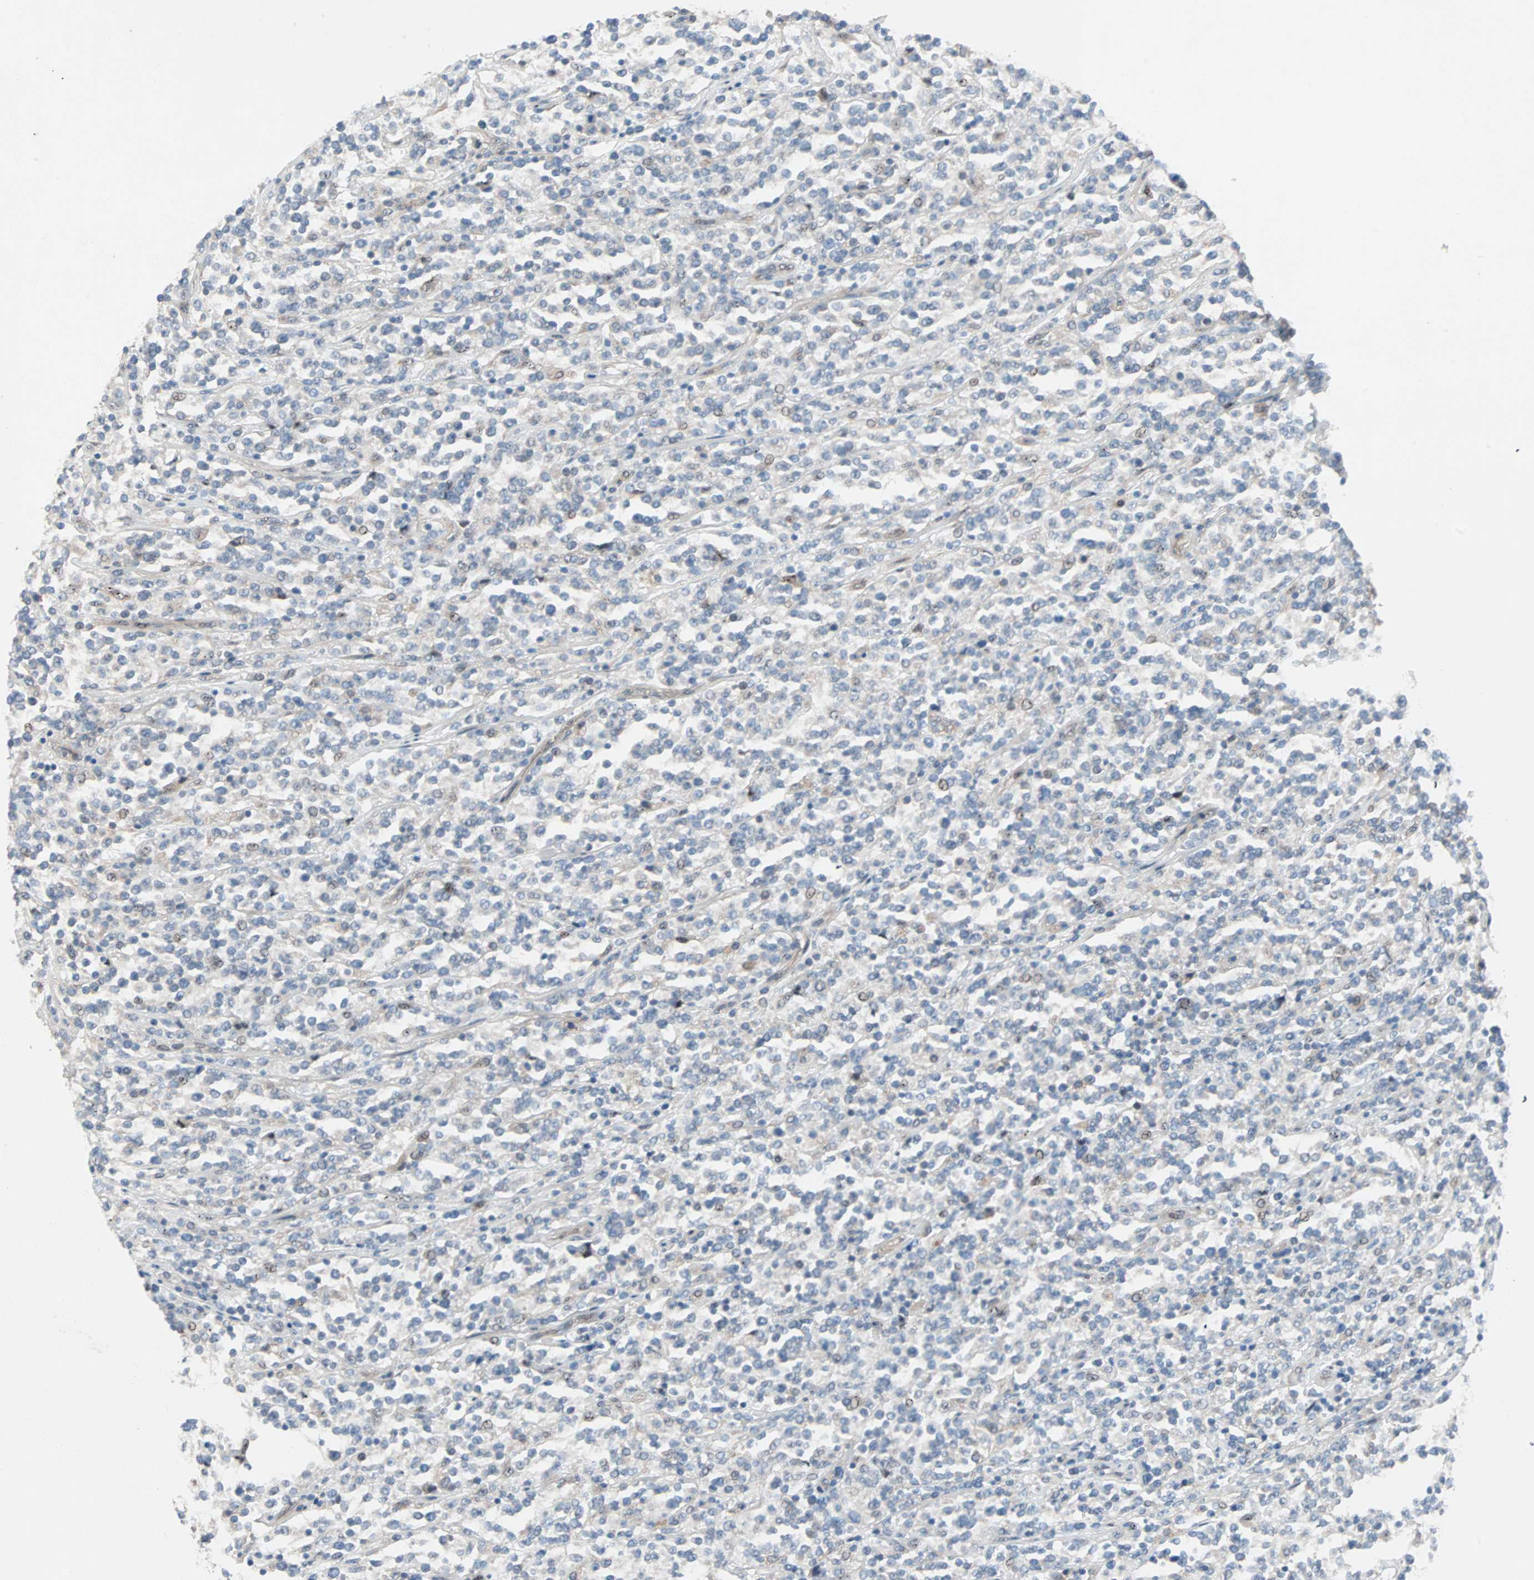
{"staining": {"intensity": "negative", "quantity": "none", "location": "none"}, "tissue": "lymphoma", "cell_type": "Tumor cells", "image_type": "cancer", "snomed": [{"axis": "morphology", "description": "Malignant lymphoma, non-Hodgkin's type, High grade"}, {"axis": "topography", "description": "Soft tissue"}], "caption": "High magnification brightfield microscopy of high-grade malignant lymphoma, non-Hodgkin's type stained with DAB (brown) and counterstained with hematoxylin (blue): tumor cells show no significant positivity. (DAB immunohistochemistry (IHC), high magnification).", "gene": "CAND2", "patient": {"sex": "male", "age": 18}}